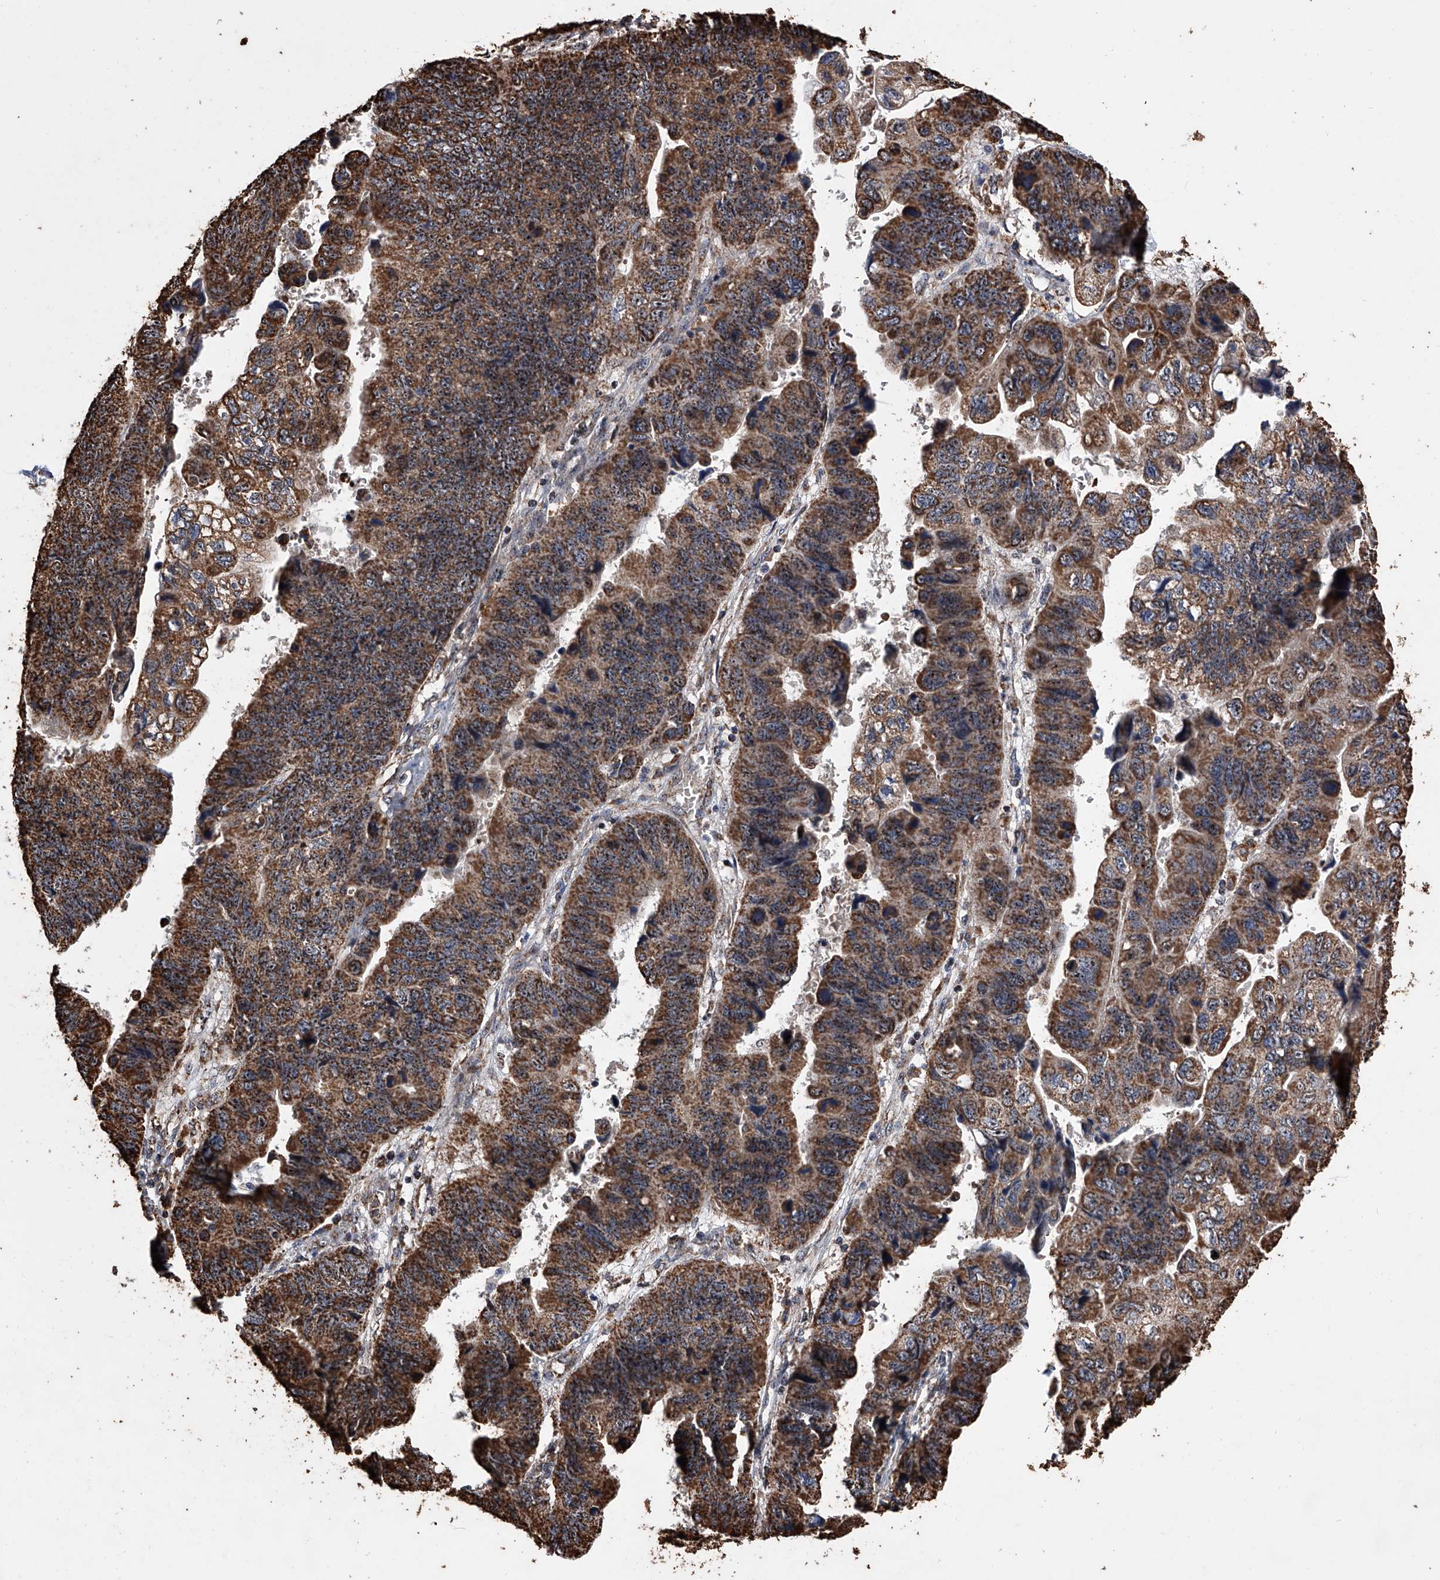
{"staining": {"intensity": "strong", "quantity": ">75%", "location": "cytoplasmic/membranous,nuclear"}, "tissue": "stomach cancer", "cell_type": "Tumor cells", "image_type": "cancer", "snomed": [{"axis": "morphology", "description": "Adenocarcinoma, NOS"}, {"axis": "topography", "description": "Stomach"}], "caption": "This is a photomicrograph of immunohistochemistry (IHC) staining of adenocarcinoma (stomach), which shows strong expression in the cytoplasmic/membranous and nuclear of tumor cells.", "gene": "SMPDL3A", "patient": {"sex": "male", "age": 59}}